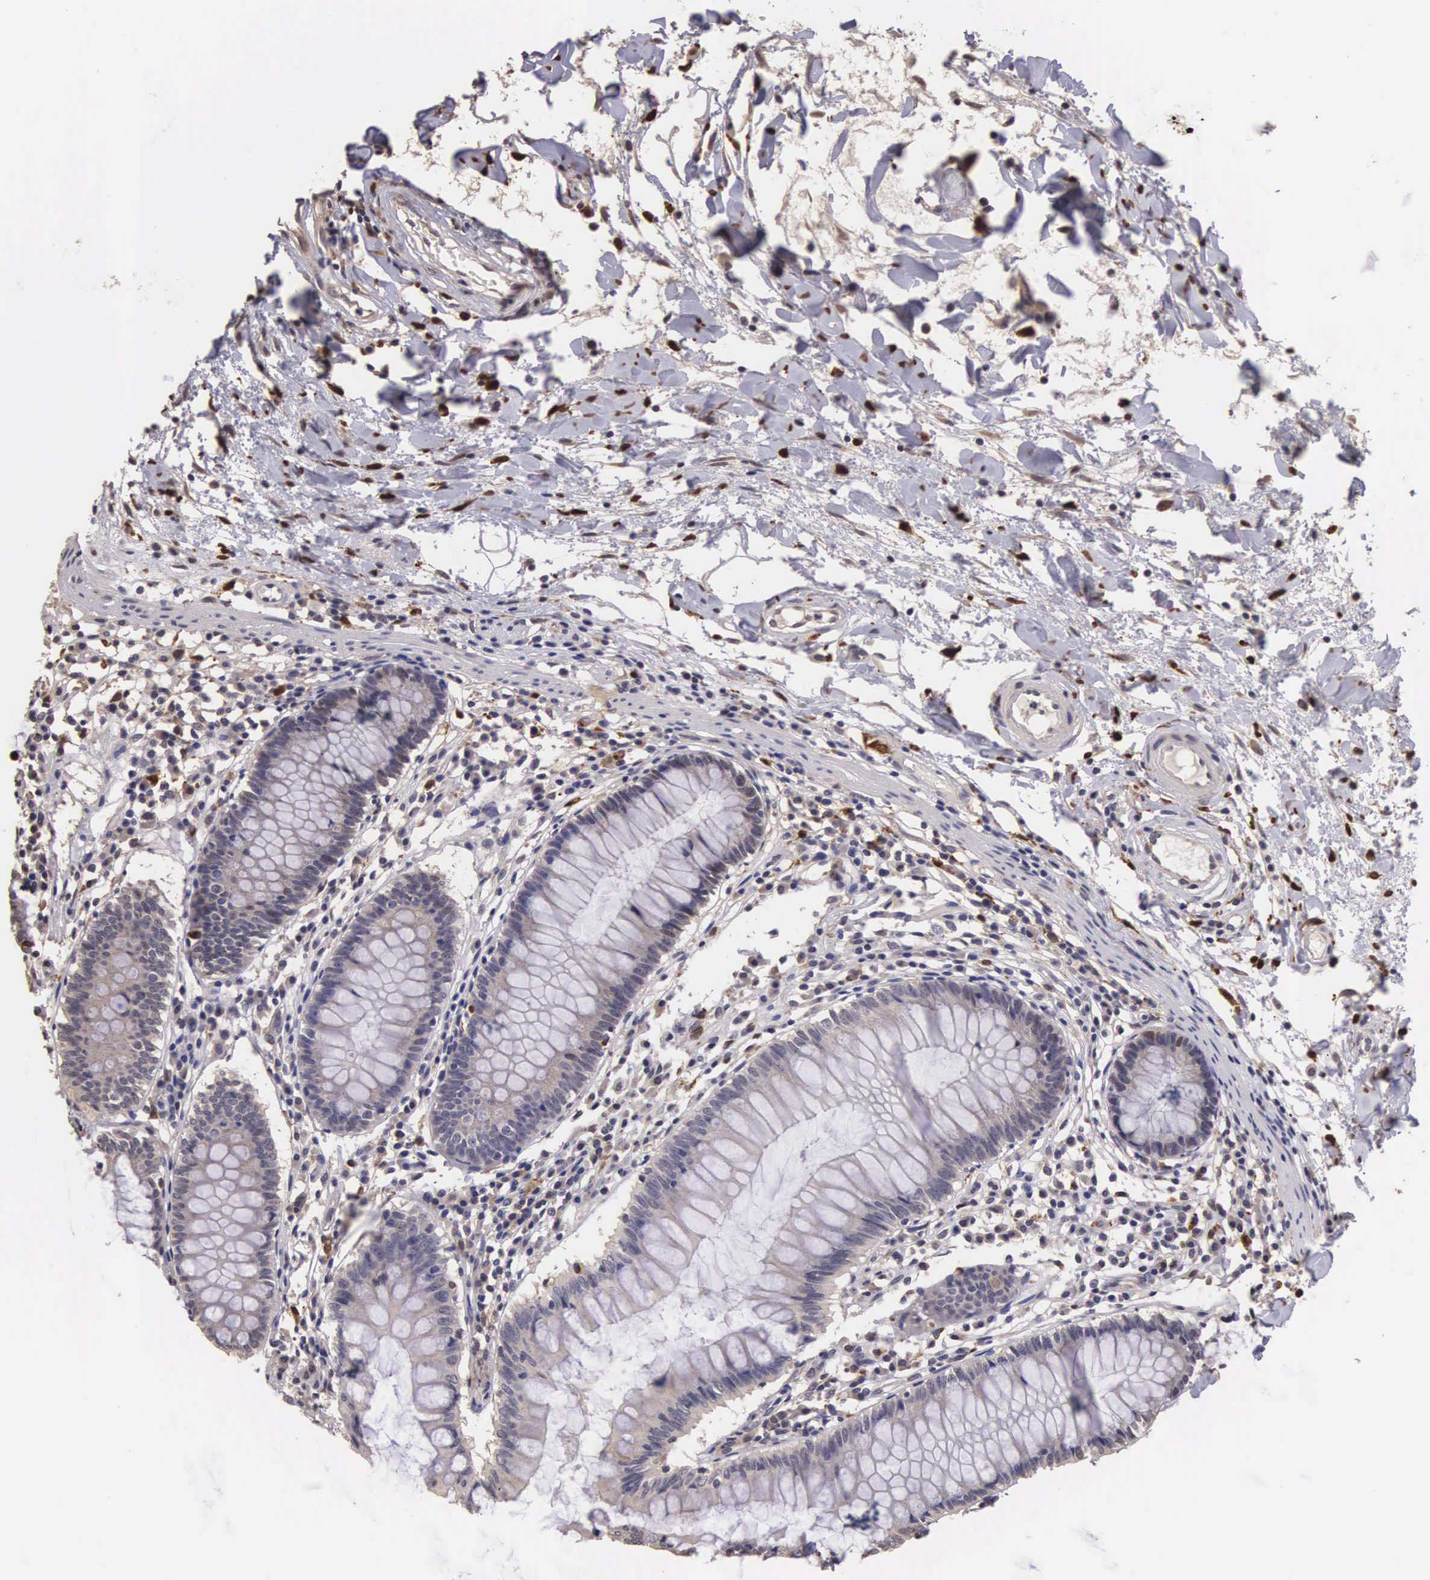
{"staining": {"intensity": "negative", "quantity": "none", "location": "none"}, "tissue": "colon", "cell_type": "Endothelial cells", "image_type": "normal", "snomed": [{"axis": "morphology", "description": "Normal tissue, NOS"}, {"axis": "topography", "description": "Colon"}], "caption": "Colon was stained to show a protein in brown. There is no significant expression in endothelial cells. (DAB immunohistochemistry (IHC) visualized using brightfield microscopy, high magnification).", "gene": "CDC45", "patient": {"sex": "female", "age": 55}}